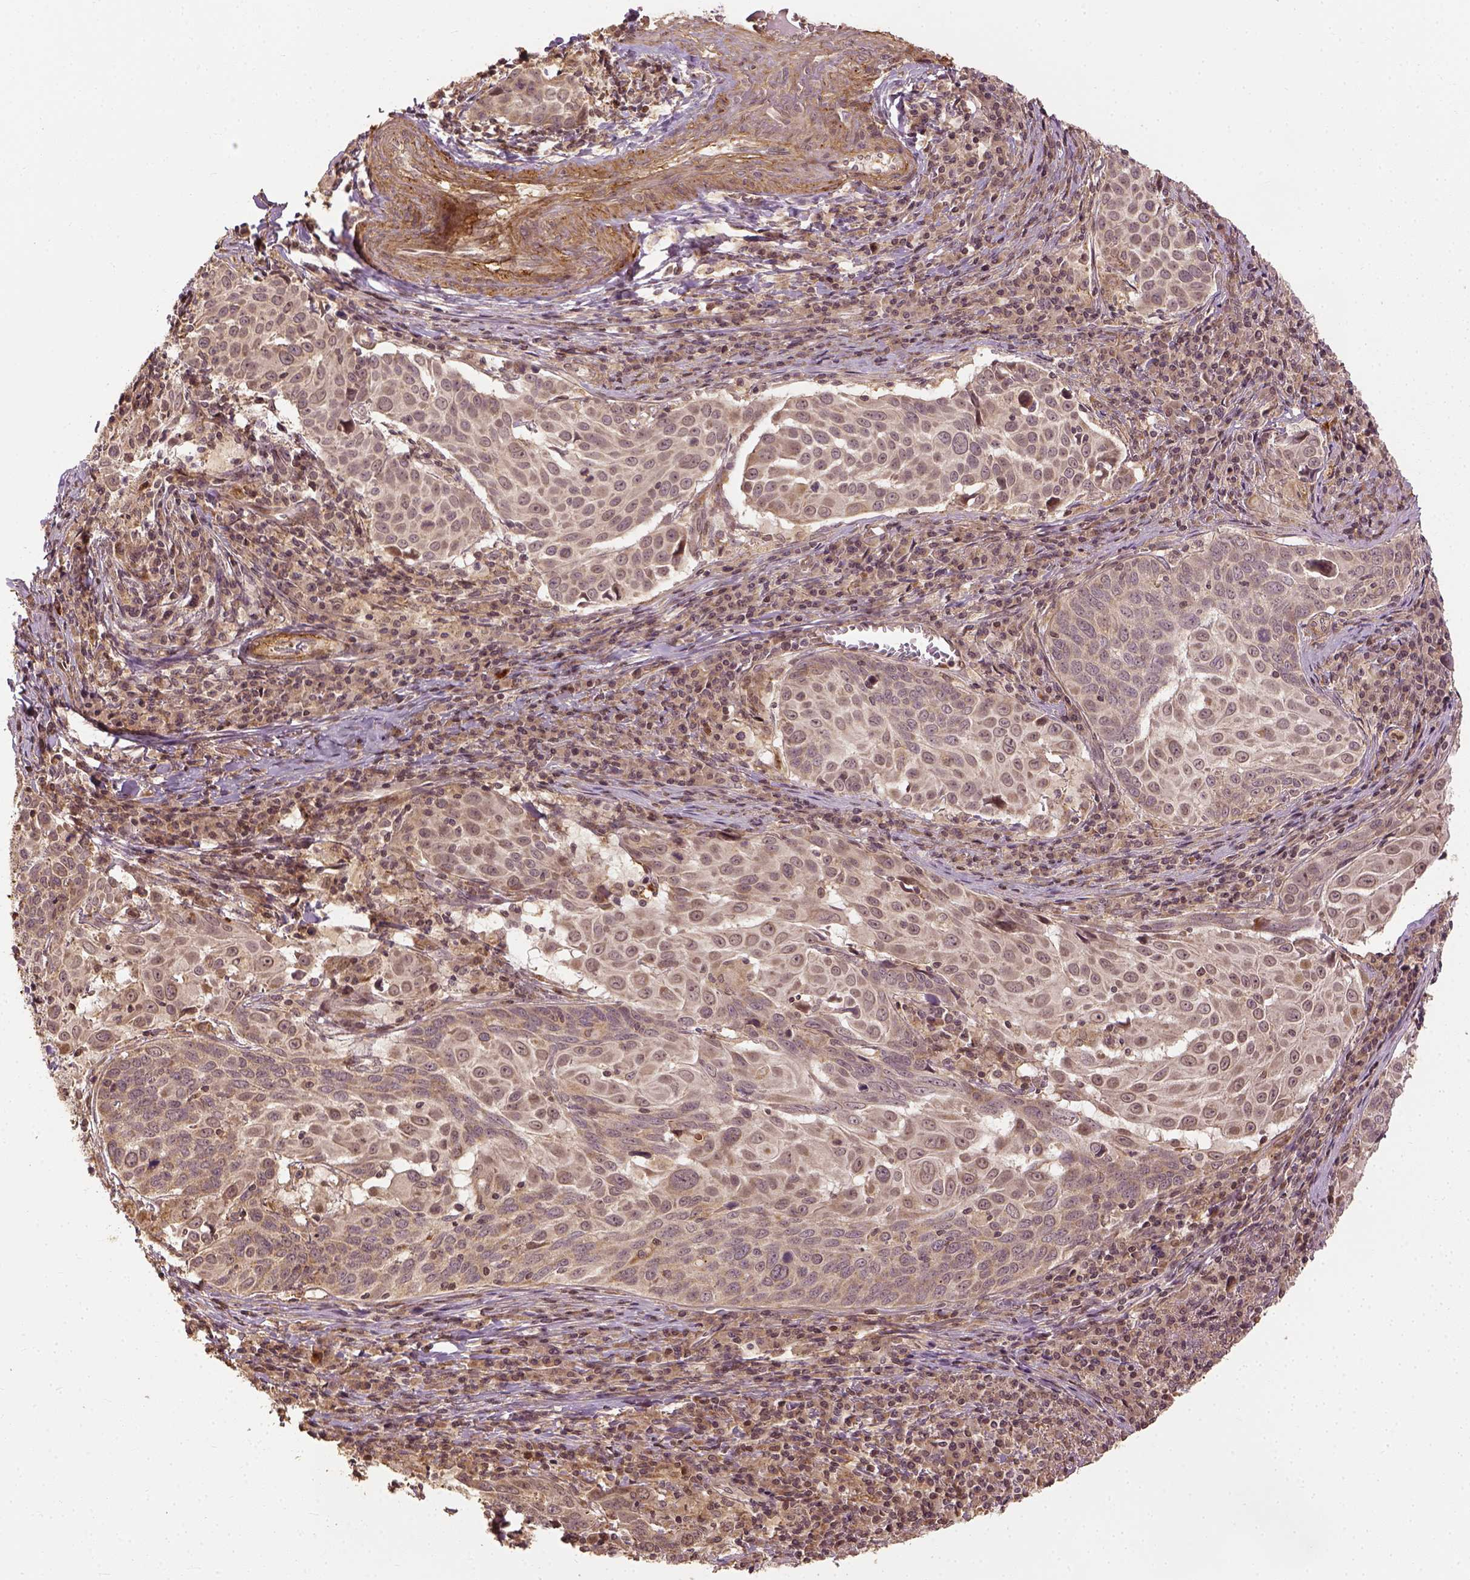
{"staining": {"intensity": "weak", "quantity": "25%-75%", "location": "cytoplasmic/membranous"}, "tissue": "lung cancer", "cell_type": "Tumor cells", "image_type": "cancer", "snomed": [{"axis": "morphology", "description": "Squamous cell carcinoma, NOS"}, {"axis": "topography", "description": "Lung"}], "caption": "Protein staining by IHC shows weak cytoplasmic/membranous expression in approximately 25%-75% of tumor cells in squamous cell carcinoma (lung). The staining is performed using DAB brown chromogen to label protein expression. The nuclei are counter-stained blue using hematoxylin.", "gene": "VEGFA", "patient": {"sex": "male", "age": 57}}